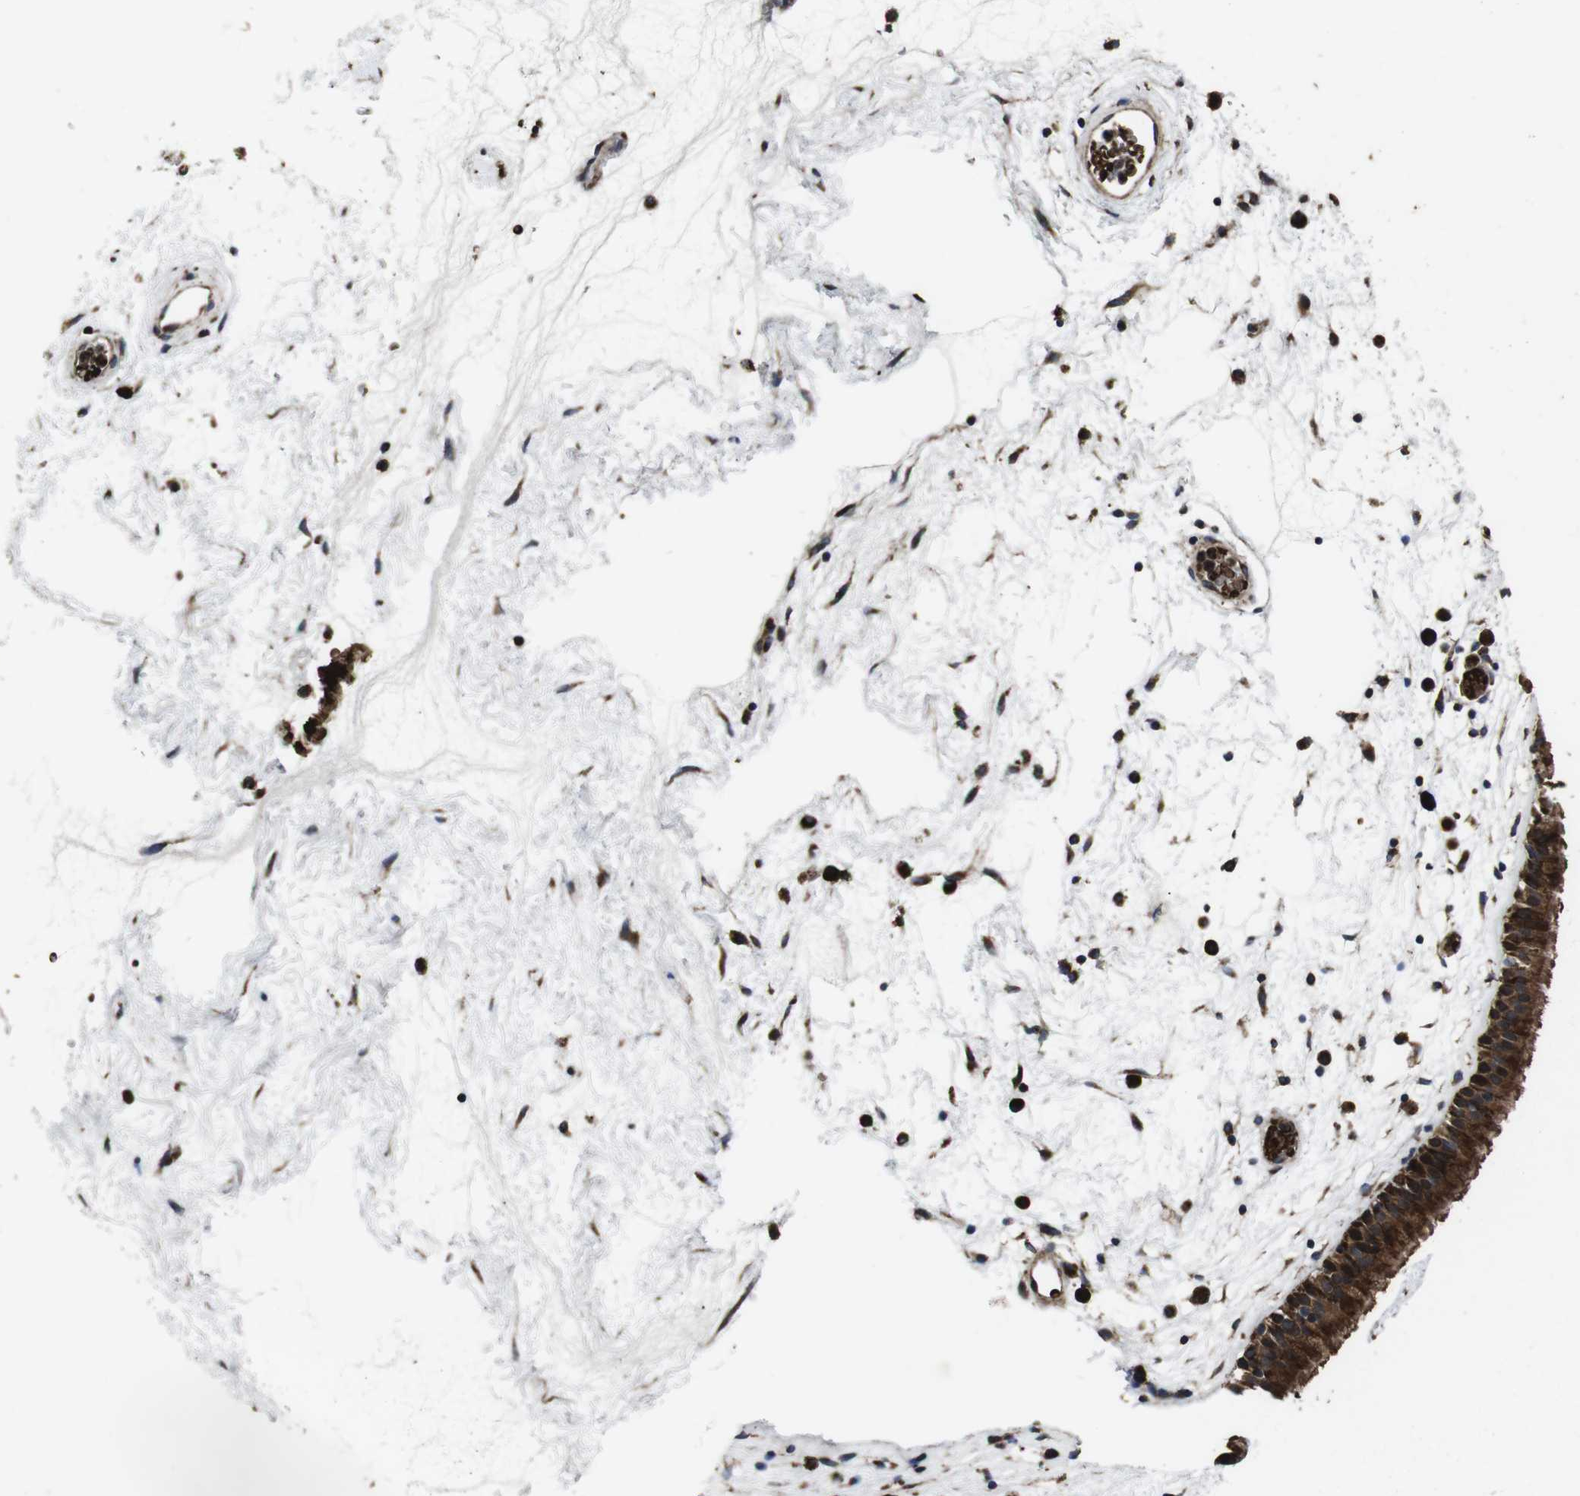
{"staining": {"intensity": "strong", "quantity": ">75%", "location": "cytoplasmic/membranous,nuclear"}, "tissue": "nasopharynx", "cell_type": "Respiratory epithelial cells", "image_type": "normal", "snomed": [{"axis": "morphology", "description": "Normal tissue, NOS"}, {"axis": "morphology", "description": "Inflammation, NOS"}, {"axis": "topography", "description": "Nasopharynx"}], "caption": "Nasopharynx was stained to show a protein in brown. There is high levels of strong cytoplasmic/membranous,nuclear positivity in about >75% of respiratory epithelial cells. Immunohistochemistry stains the protein of interest in brown and the nuclei are stained blue.", "gene": "SMYD3", "patient": {"sex": "male", "age": 48}}